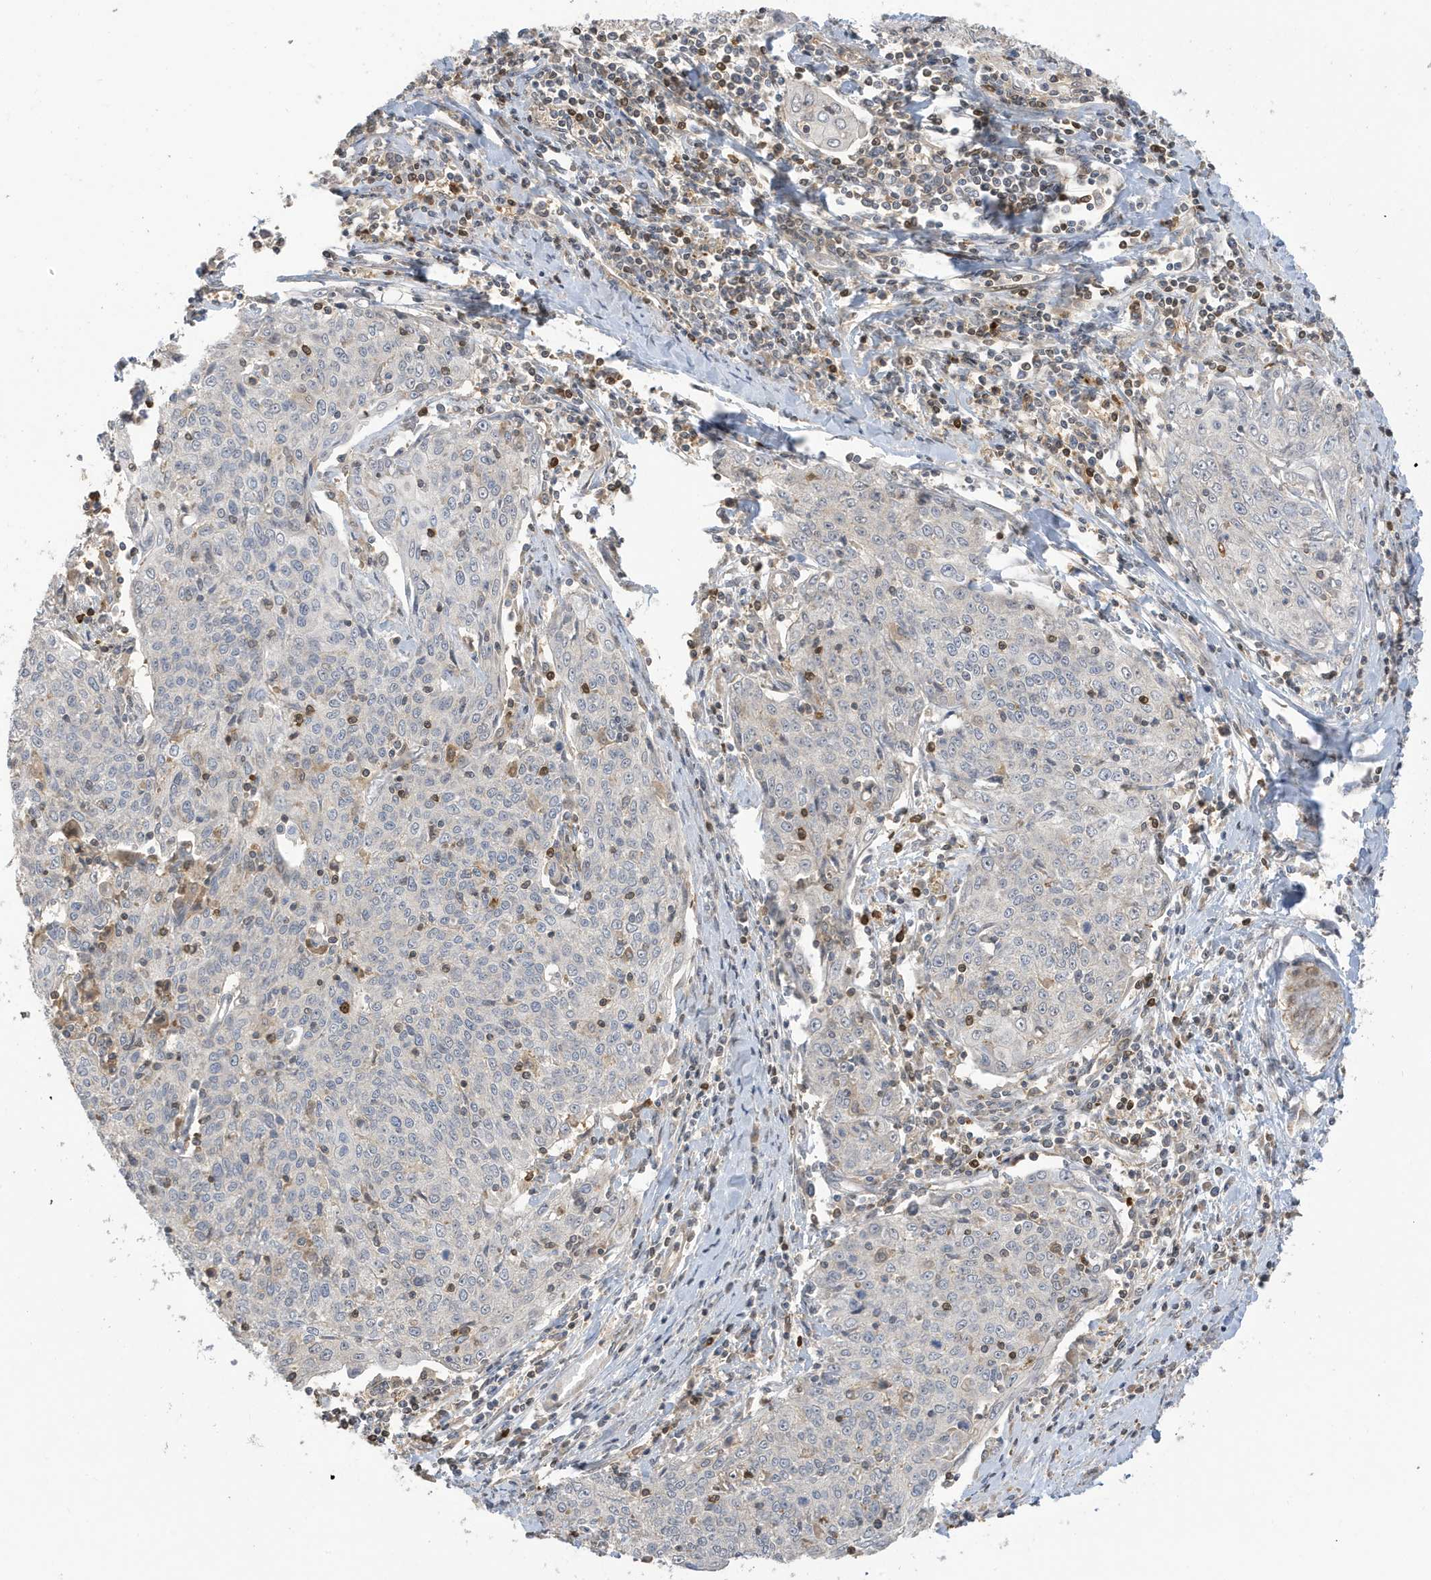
{"staining": {"intensity": "negative", "quantity": "none", "location": "none"}, "tissue": "cervical cancer", "cell_type": "Tumor cells", "image_type": "cancer", "snomed": [{"axis": "morphology", "description": "Squamous cell carcinoma, NOS"}, {"axis": "topography", "description": "Cervix"}], "caption": "Photomicrograph shows no significant protein staining in tumor cells of cervical squamous cell carcinoma.", "gene": "TAB3", "patient": {"sex": "female", "age": 48}}